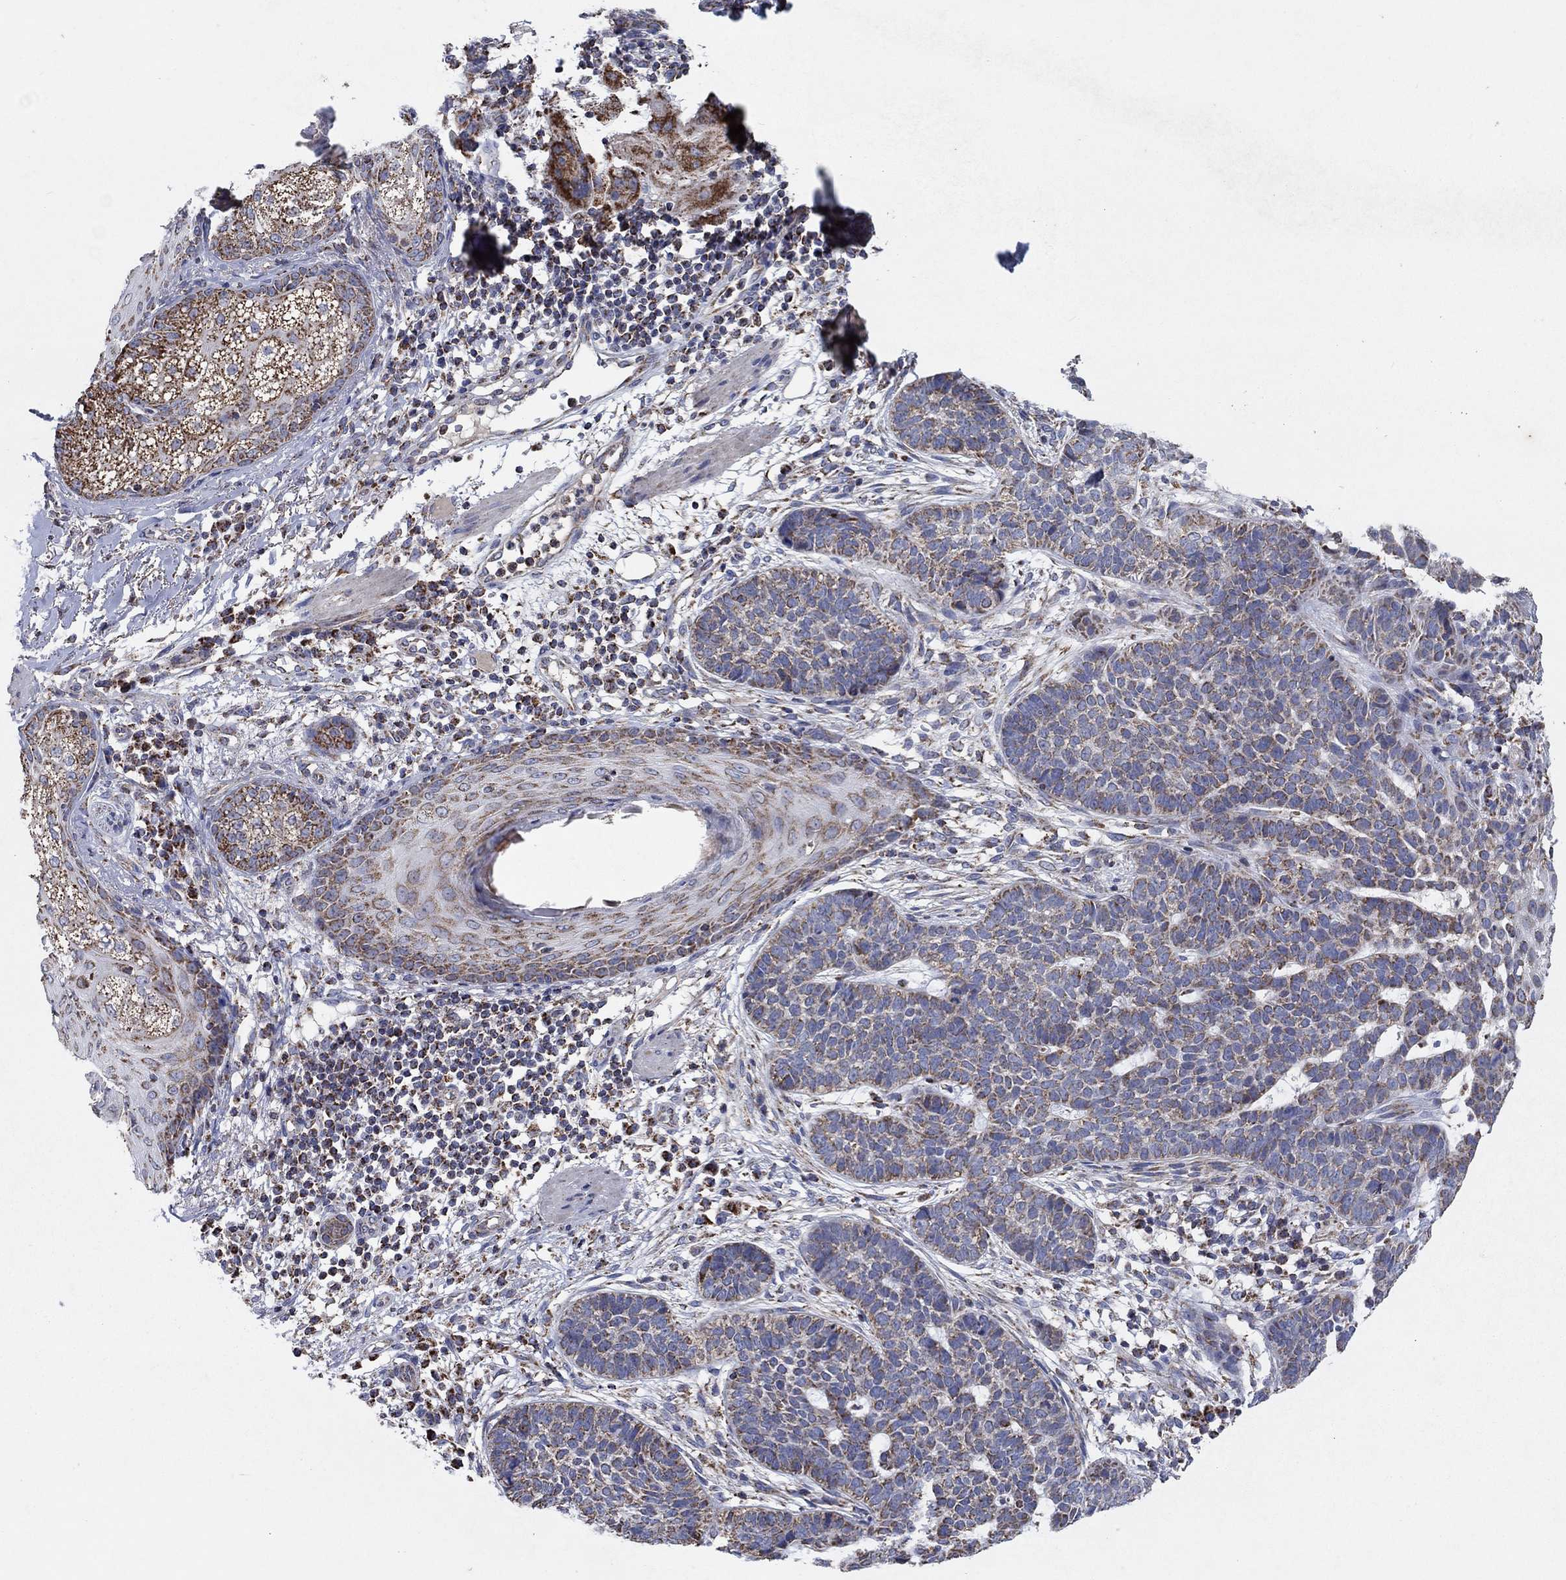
{"staining": {"intensity": "strong", "quantity": "25%-75%", "location": "cytoplasmic/membranous"}, "tissue": "skin cancer", "cell_type": "Tumor cells", "image_type": "cancer", "snomed": [{"axis": "morphology", "description": "Squamous cell carcinoma, NOS"}, {"axis": "topography", "description": "Skin"}], "caption": "This micrograph shows squamous cell carcinoma (skin) stained with immunohistochemistry to label a protein in brown. The cytoplasmic/membranous of tumor cells show strong positivity for the protein. Nuclei are counter-stained blue.", "gene": "C9orf85", "patient": {"sex": "male", "age": 88}}